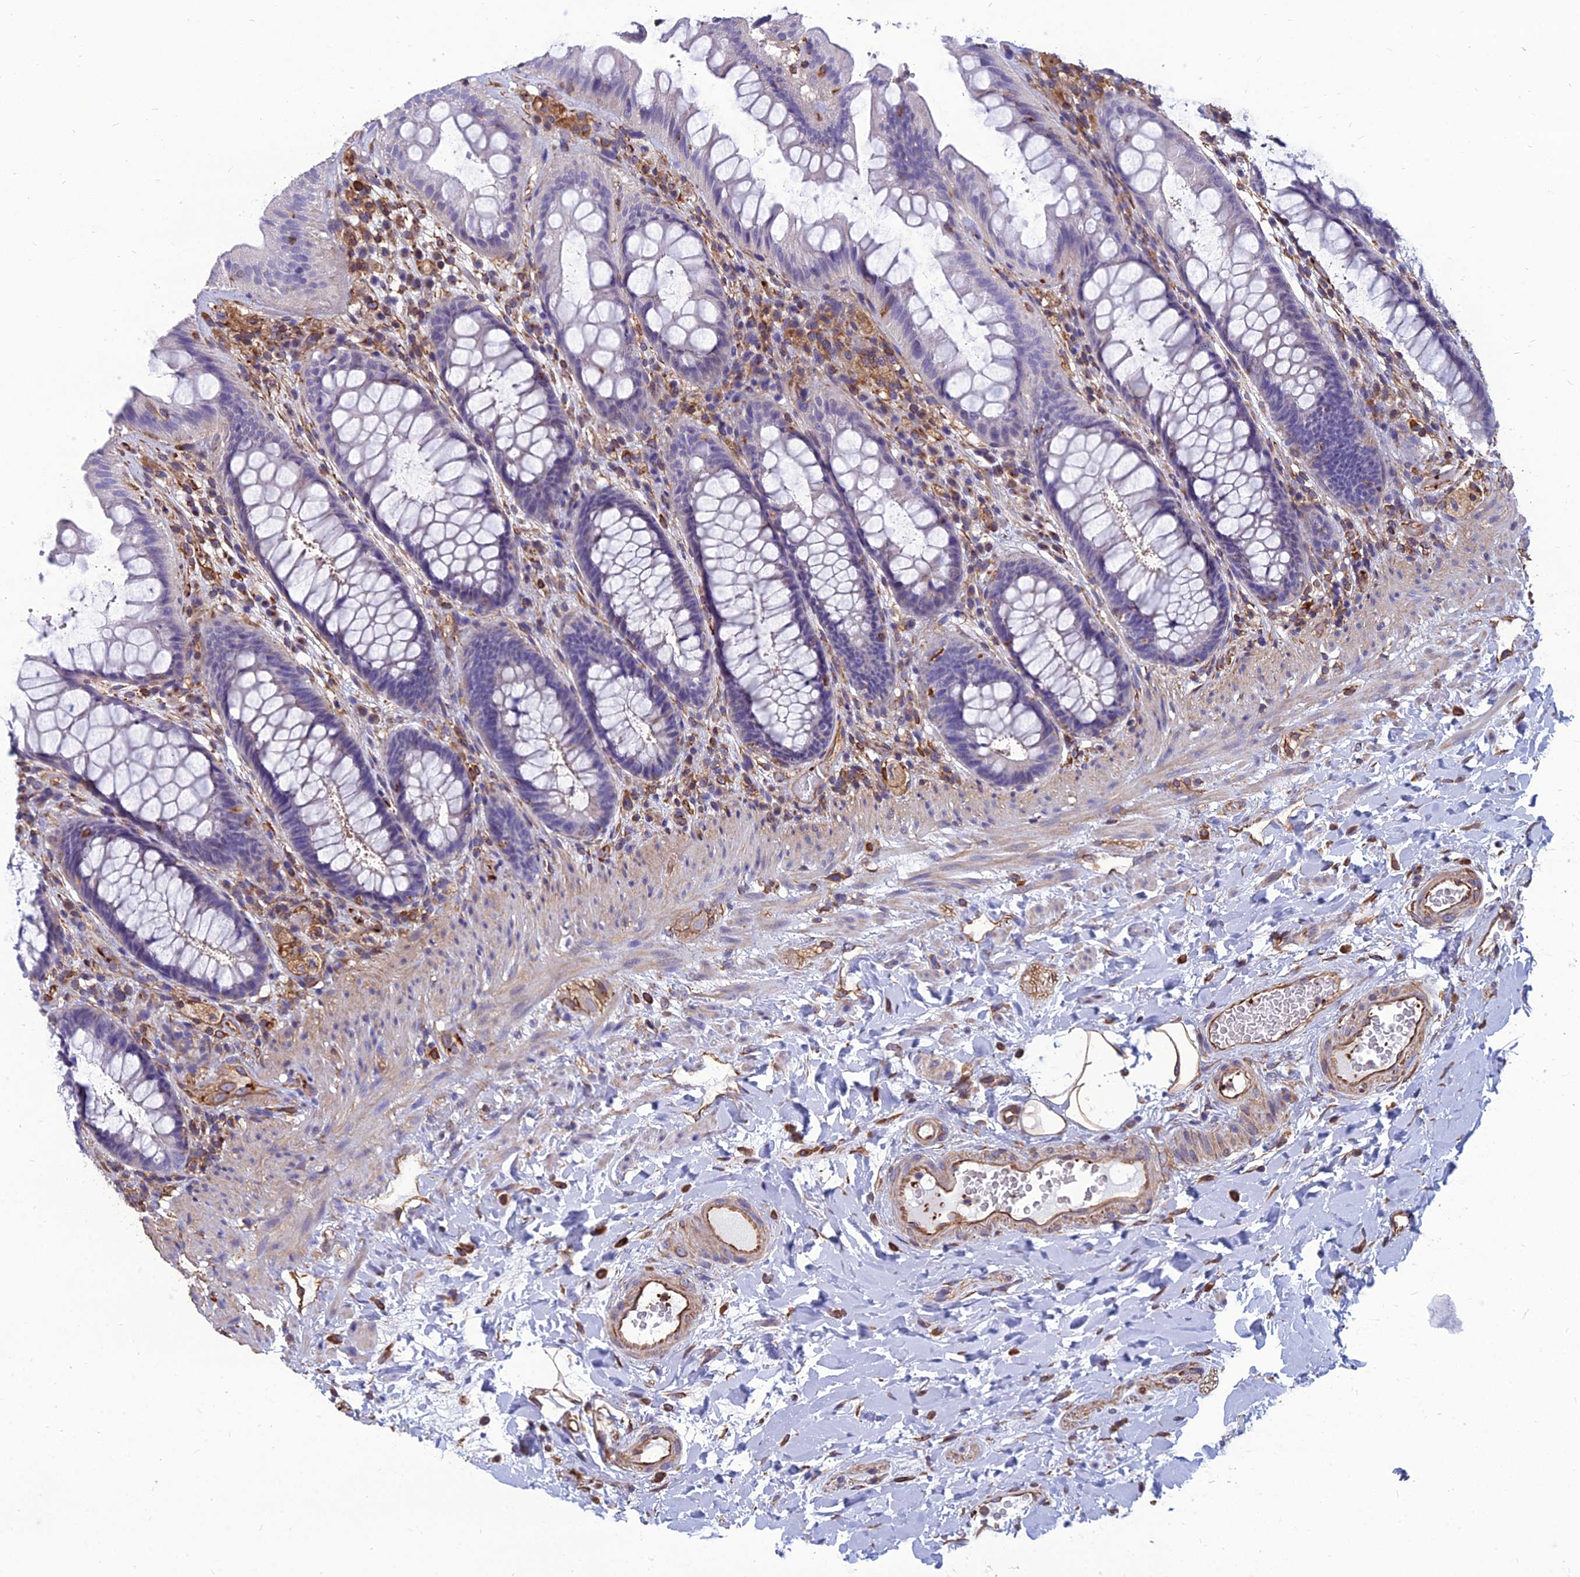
{"staining": {"intensity": "negative", "quantity": "none", "location": "none"}, "tissue": "rectum", "cell_type": "Glandular cells", "image_type": "normal", "snomed": [{"axis": "morphology", "description": "Normal tissue, NOS"}, {"axis": "topography", "description": "Rectum"}], "caption": "Protein analysis of unremarkable rectum exhibits no significant positivity in glandular cells. The staining is performed using DAB (3,3'-diaminobenzidine) brown chromogen with nuclei counter-stained in using hematoxylin.", "gene": "PSMD11", "patient": {"sex": "female", "age": 46}}